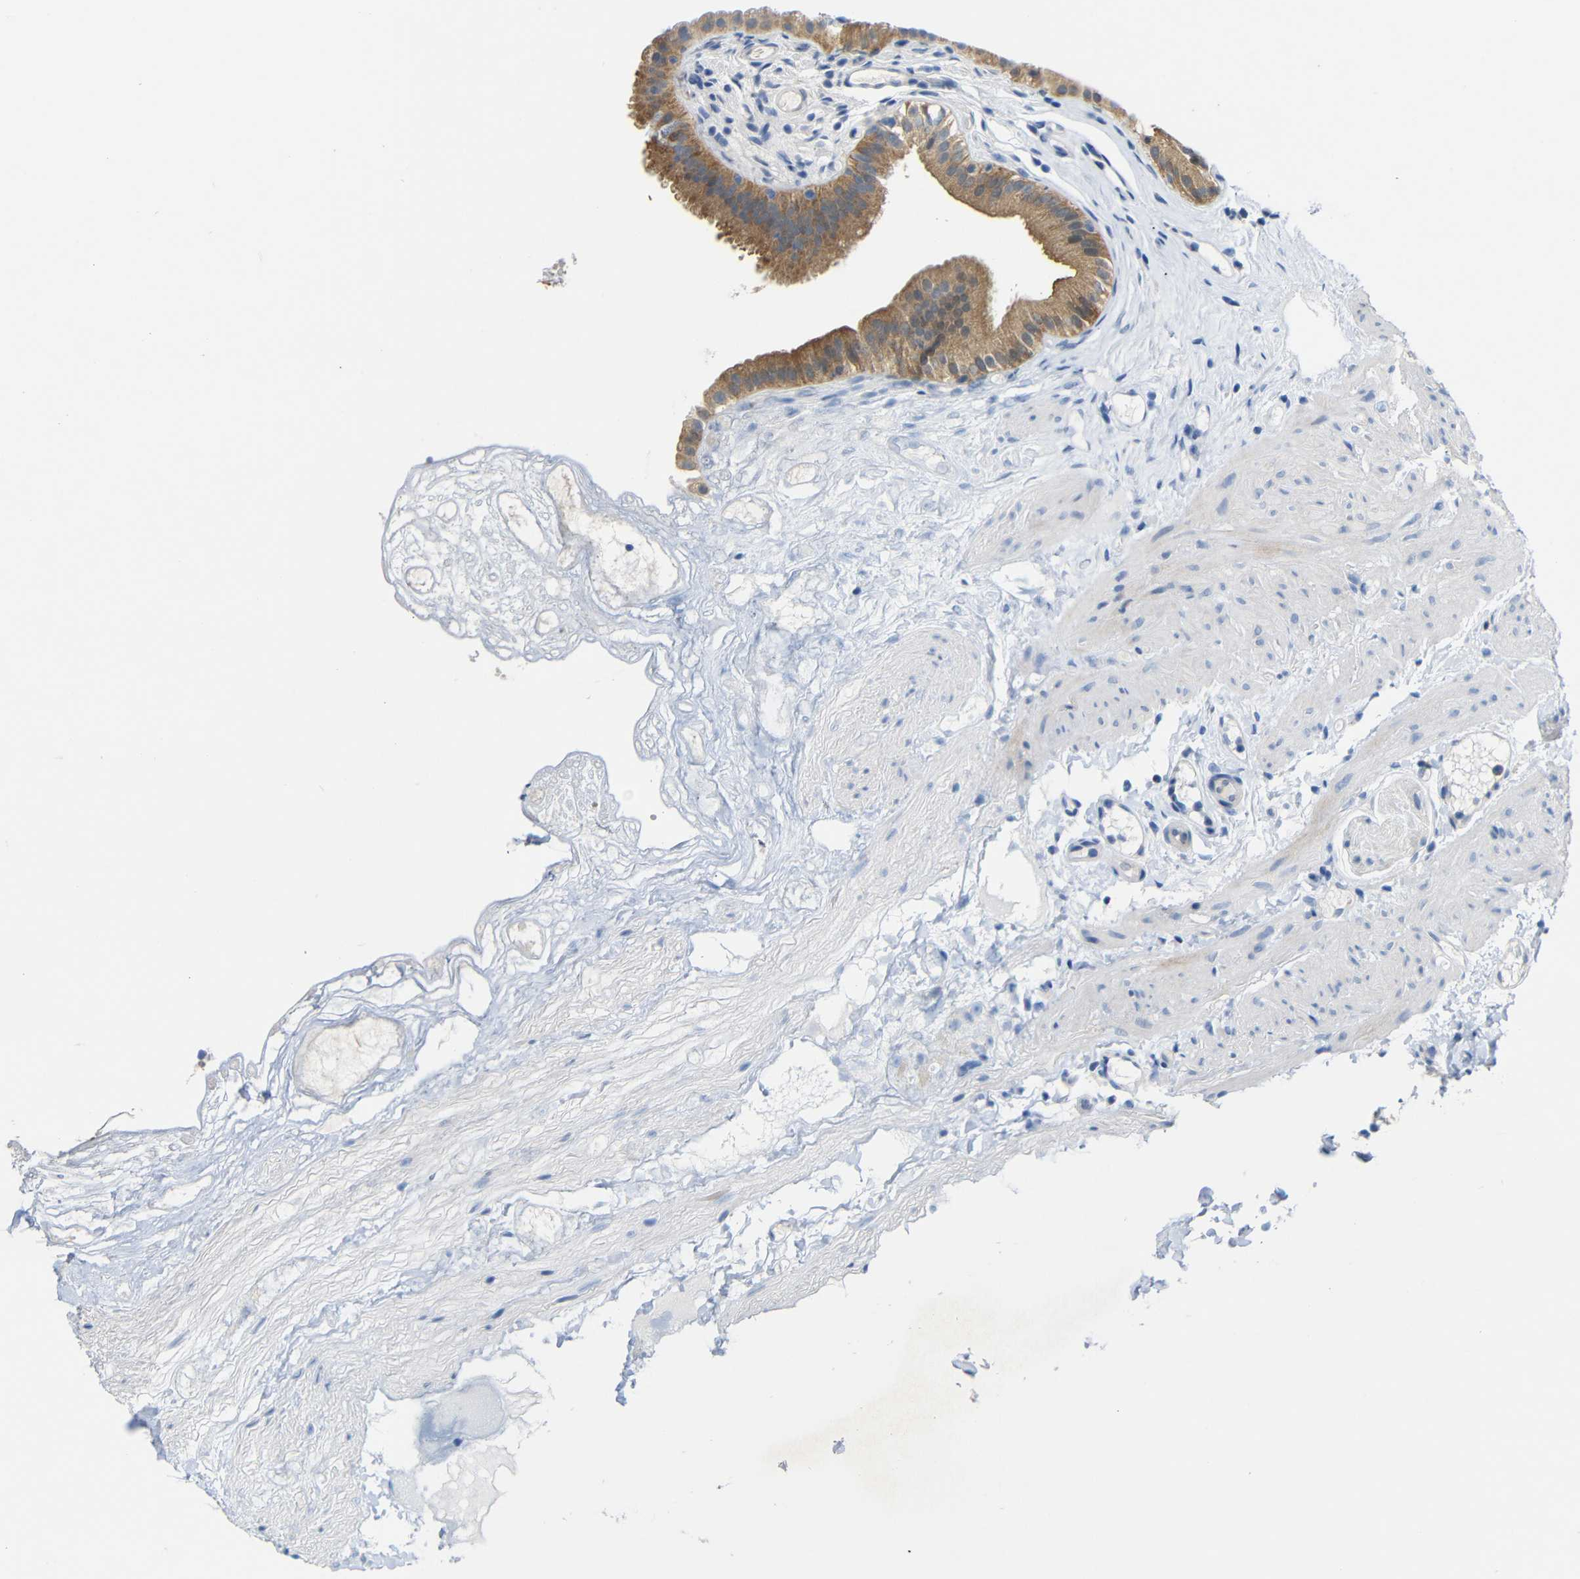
{"staining": {"intensity": "moderate", "quantity": ">75%", "location": "cytoplasmic/membranous"}, "tissue": "gallbladder", "cell_type": "Glandular cells", "image_type": "normal", "snomed": [{"axis": "morphology", "description": "Normal tissue, NOS"}, {"axis": "topography", "description": "Gallbladder"}], "caption": "Immunohistochemical staining of unremarkable human gallbladder demonstrates medium levels of moderate cytoplasmic/membranous staining in approximately >75% of glandular cells.", "gene": "TBC1D32", "patient": {"sex": "female", "age": 26}}